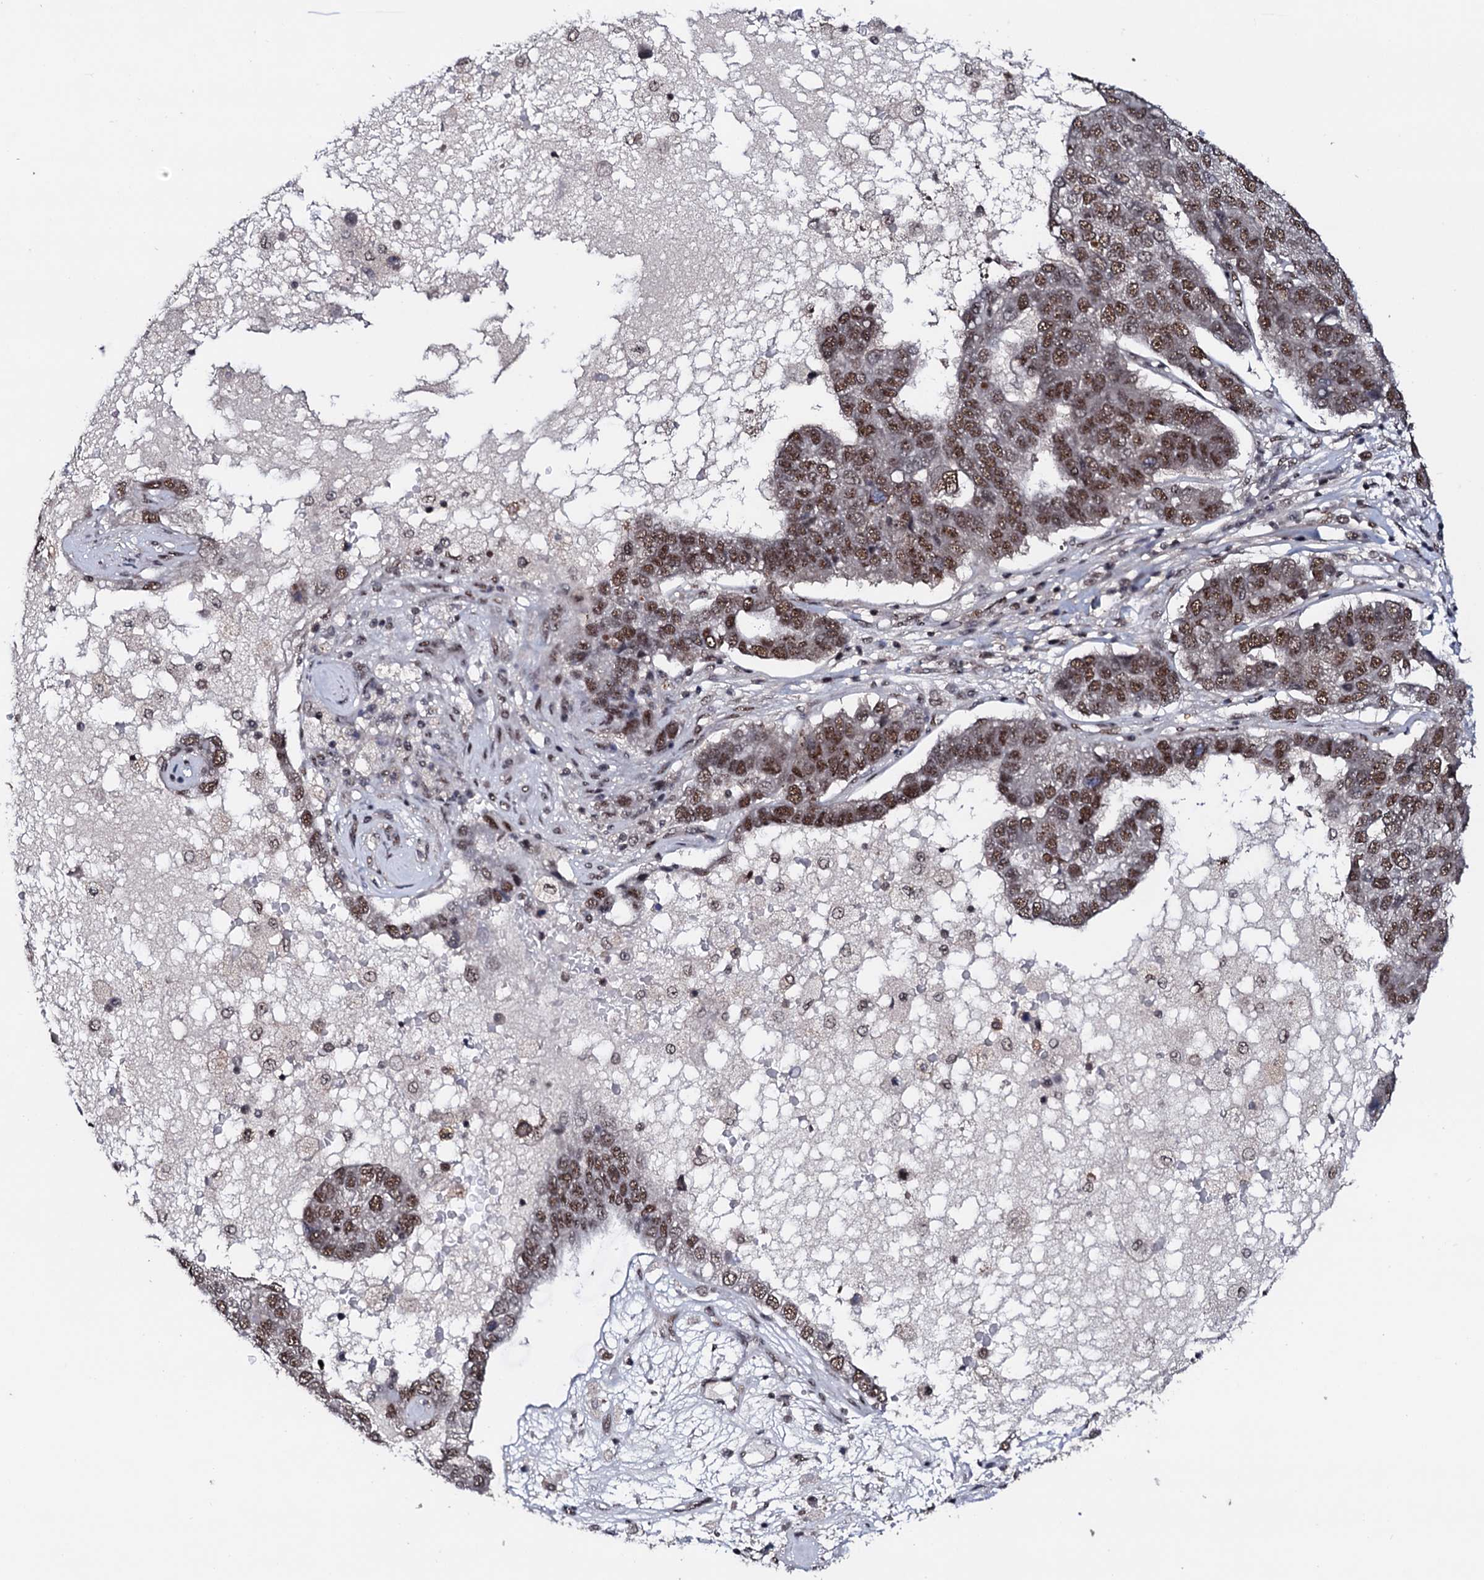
{"staining": {"intensity": "moderate", "quantity": ">75%", "location": "nuclear"}, "tissue": "pancreatic cancer", "cell_type": "Tumor cells", "image_type": "cancer", "snomed": [{"axis": "morphology", "description": "Adenocarcinoma, NOS"}, {"axis": "topography", "description": "Pancreas"}], "caption": "Tumor cells reveal medium levels of moderate nuclear positivity in approximately >75% of cells in pancreatic adenocarcinoma.", "gene": "PRPF18", "patient": {"sex": "female", "age": 61}}